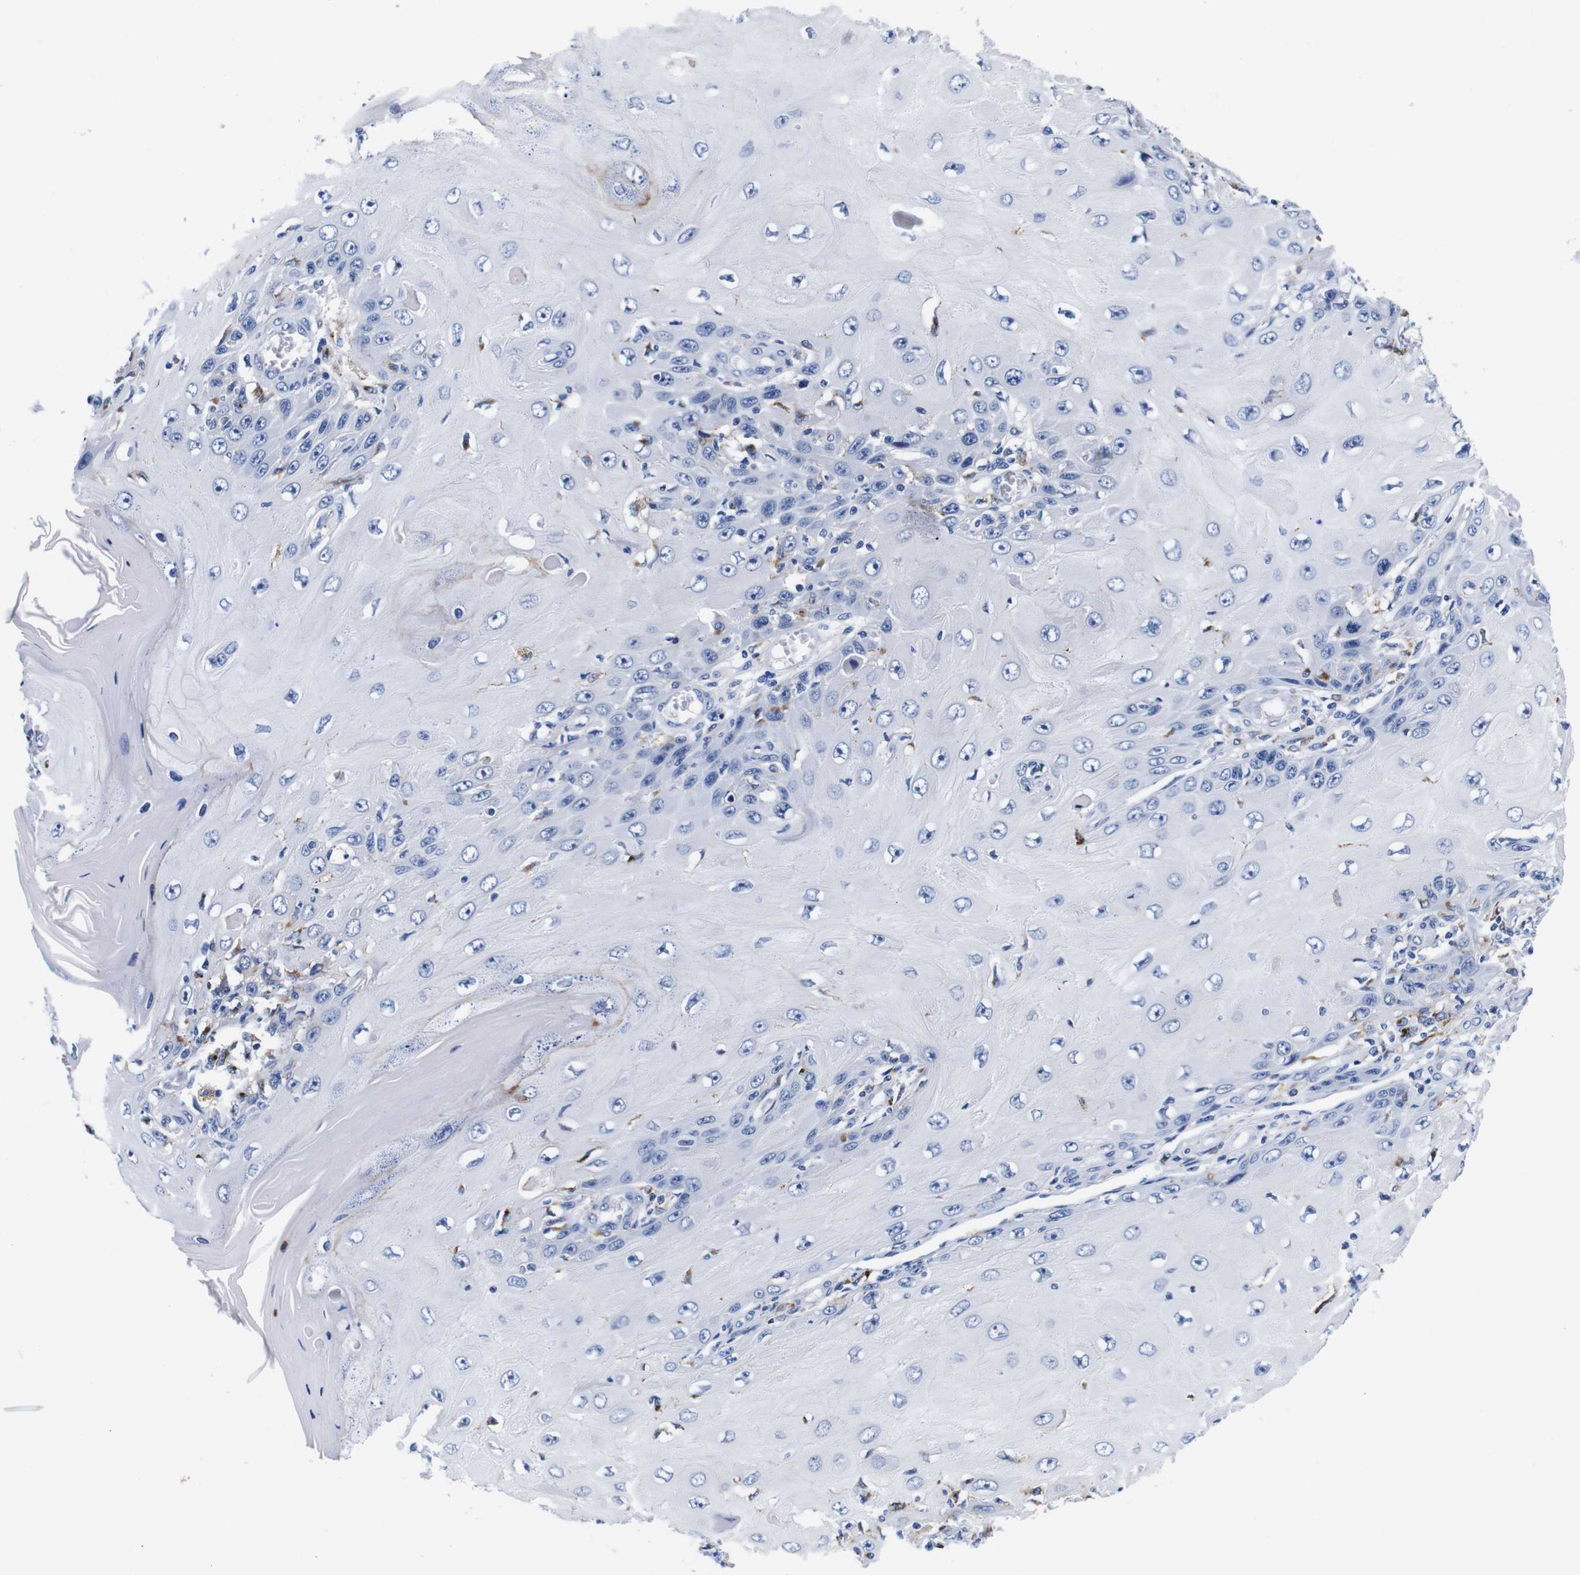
{"staining": {"intensity": "negative", "quantity": "none", "location": "none"}, "tissue": "skin cancer", "cell_type": "Tumor cells", "image_type": "cancer", "snomed": [{"axis": "morphology", "description": "Squamous cell carcinoma, NOS"}, {"axis": "topography", "description": "Skin"}], "caption": "The image displays no staining of tumor cells in skin squamous cell carcinoma.", "gene": "HLA-DMB", "patient": {"sex": "female", "age": 73}}